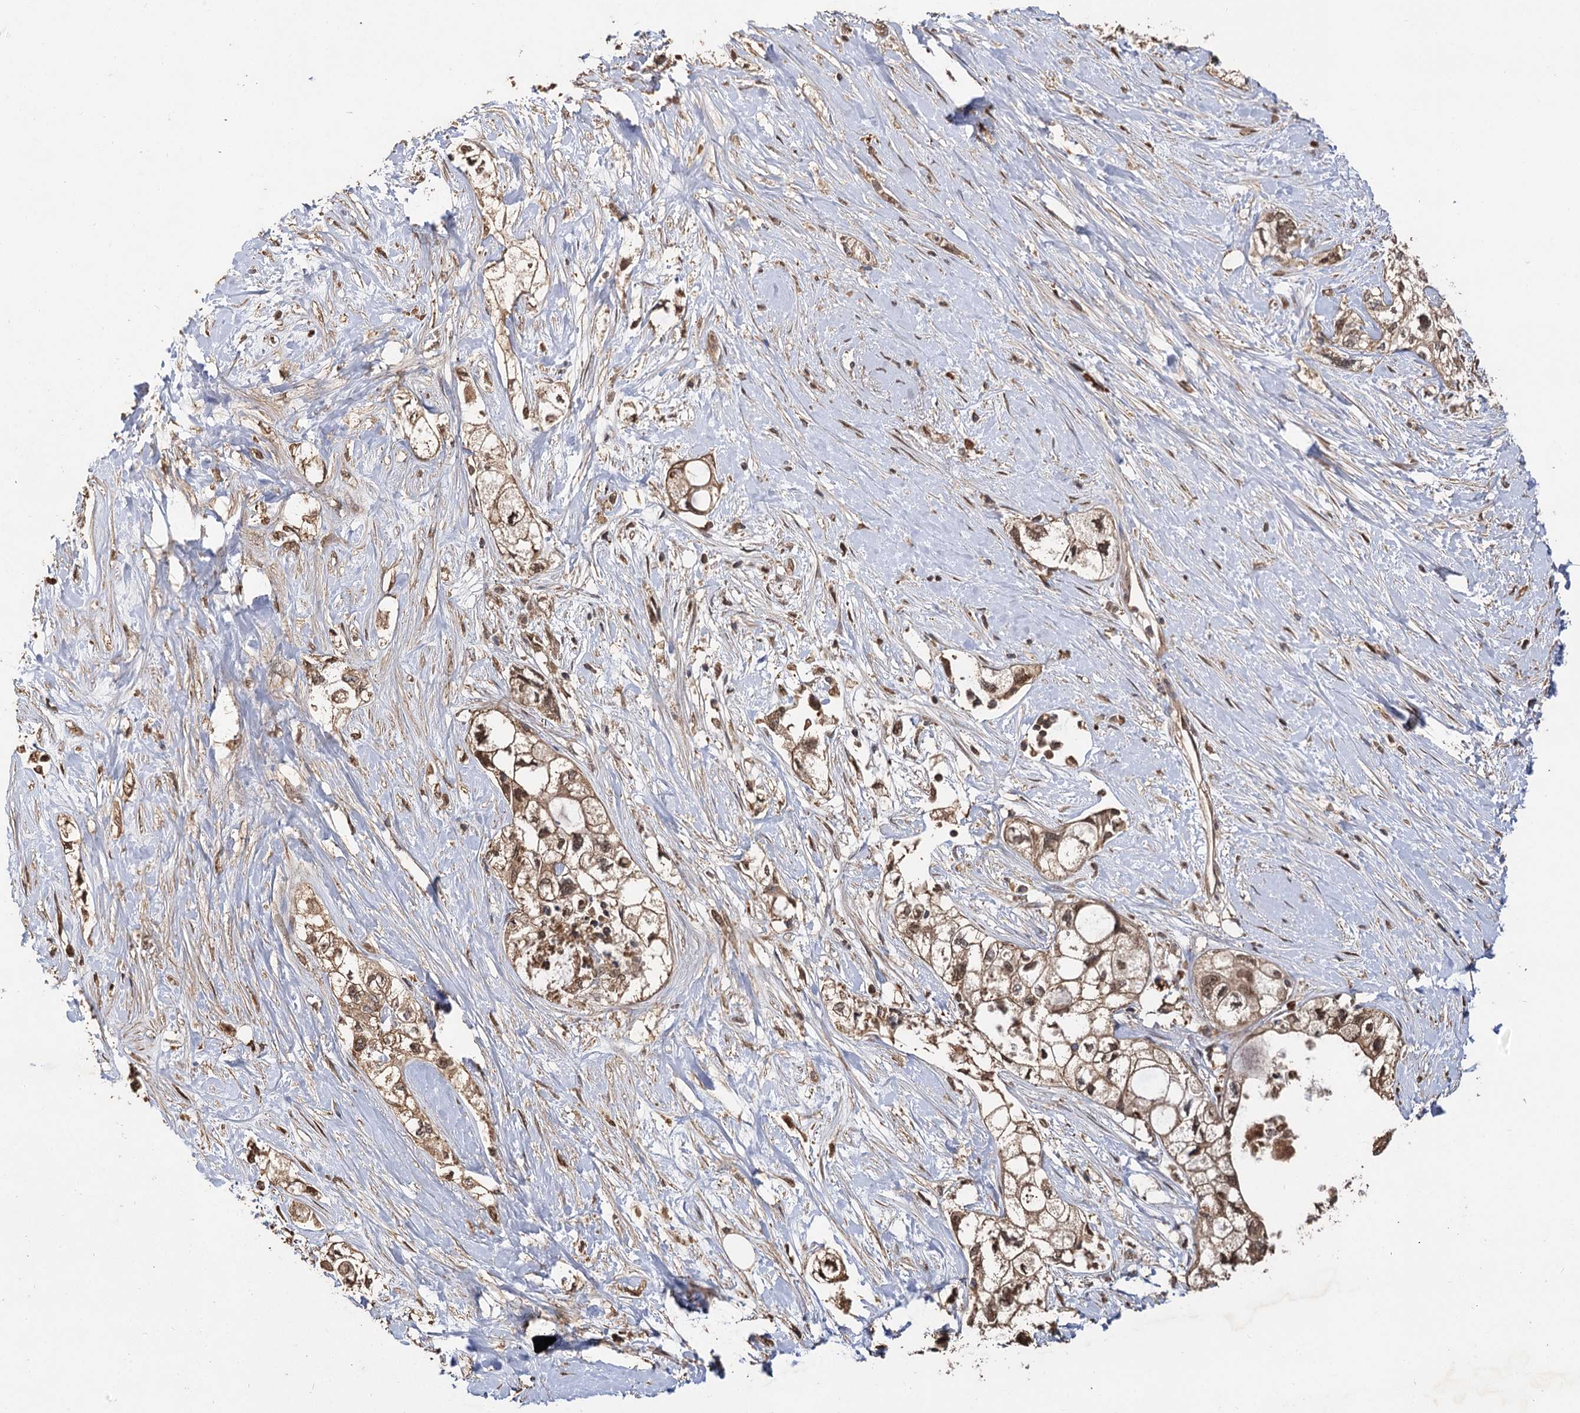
{"staining": {"intensity": "moderate", "quantity": ">75%", "location": "cytoplasmic/membranous"}, "tissue": "pancreatic cancer", "cell_type": "Tumor cells", "image_type": "cancer", "snomed": [{"axis": "morphology", "description": "Adenocarcinoma, NOS"}, {"axis": "topography", "description": "Pancreas"}], "caption": "The micrograph reveals a brown stain indicating the presence of a protein in the cytoplasmic/membranous of tumor cells in adenocarcinoma (pancreatic).", "gene": "ARL13A", "patient": {"sex": "male", "age": 70}}